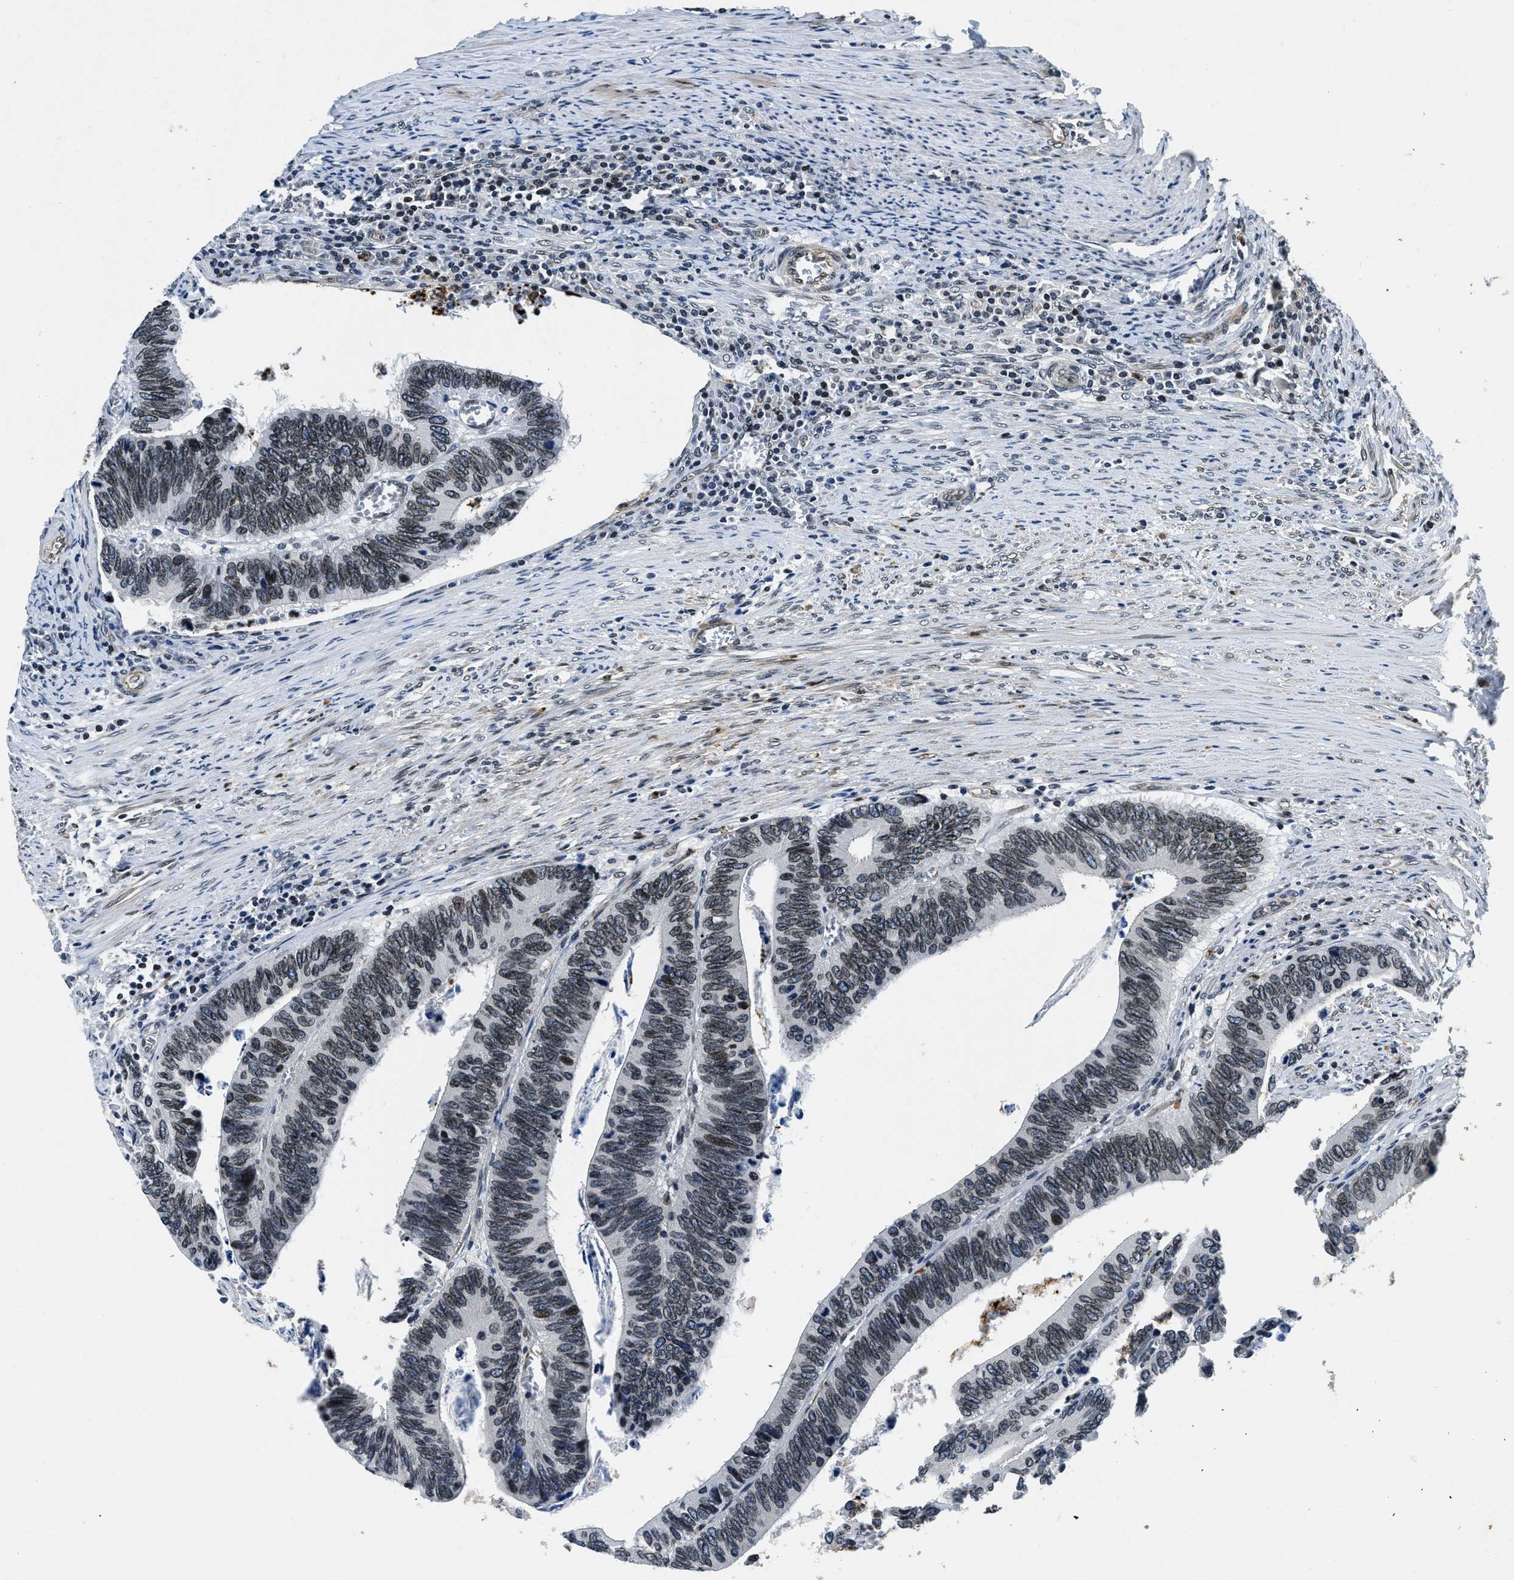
{"staining": {"intensity": "moderate", "quantity": ">75%", "location": "nuclear"}, "tissue": "colorectal cancer", "cell_type": "Tumor cells", "image_type": "cancer", "snomed": [{"axis": "morphology", "description": "Adenocarcinoma, NOS"}, {"axis": "topography", "description": "Colon"}], "caption": "This image displays immunohistochemistry staining of colorectal adenocarcinoma, with medium moderate nuclear staining in approximately >75% of tumor cells.", "gene": "ZC3HC1", "patient": {"sex": "male", "age": 72}}